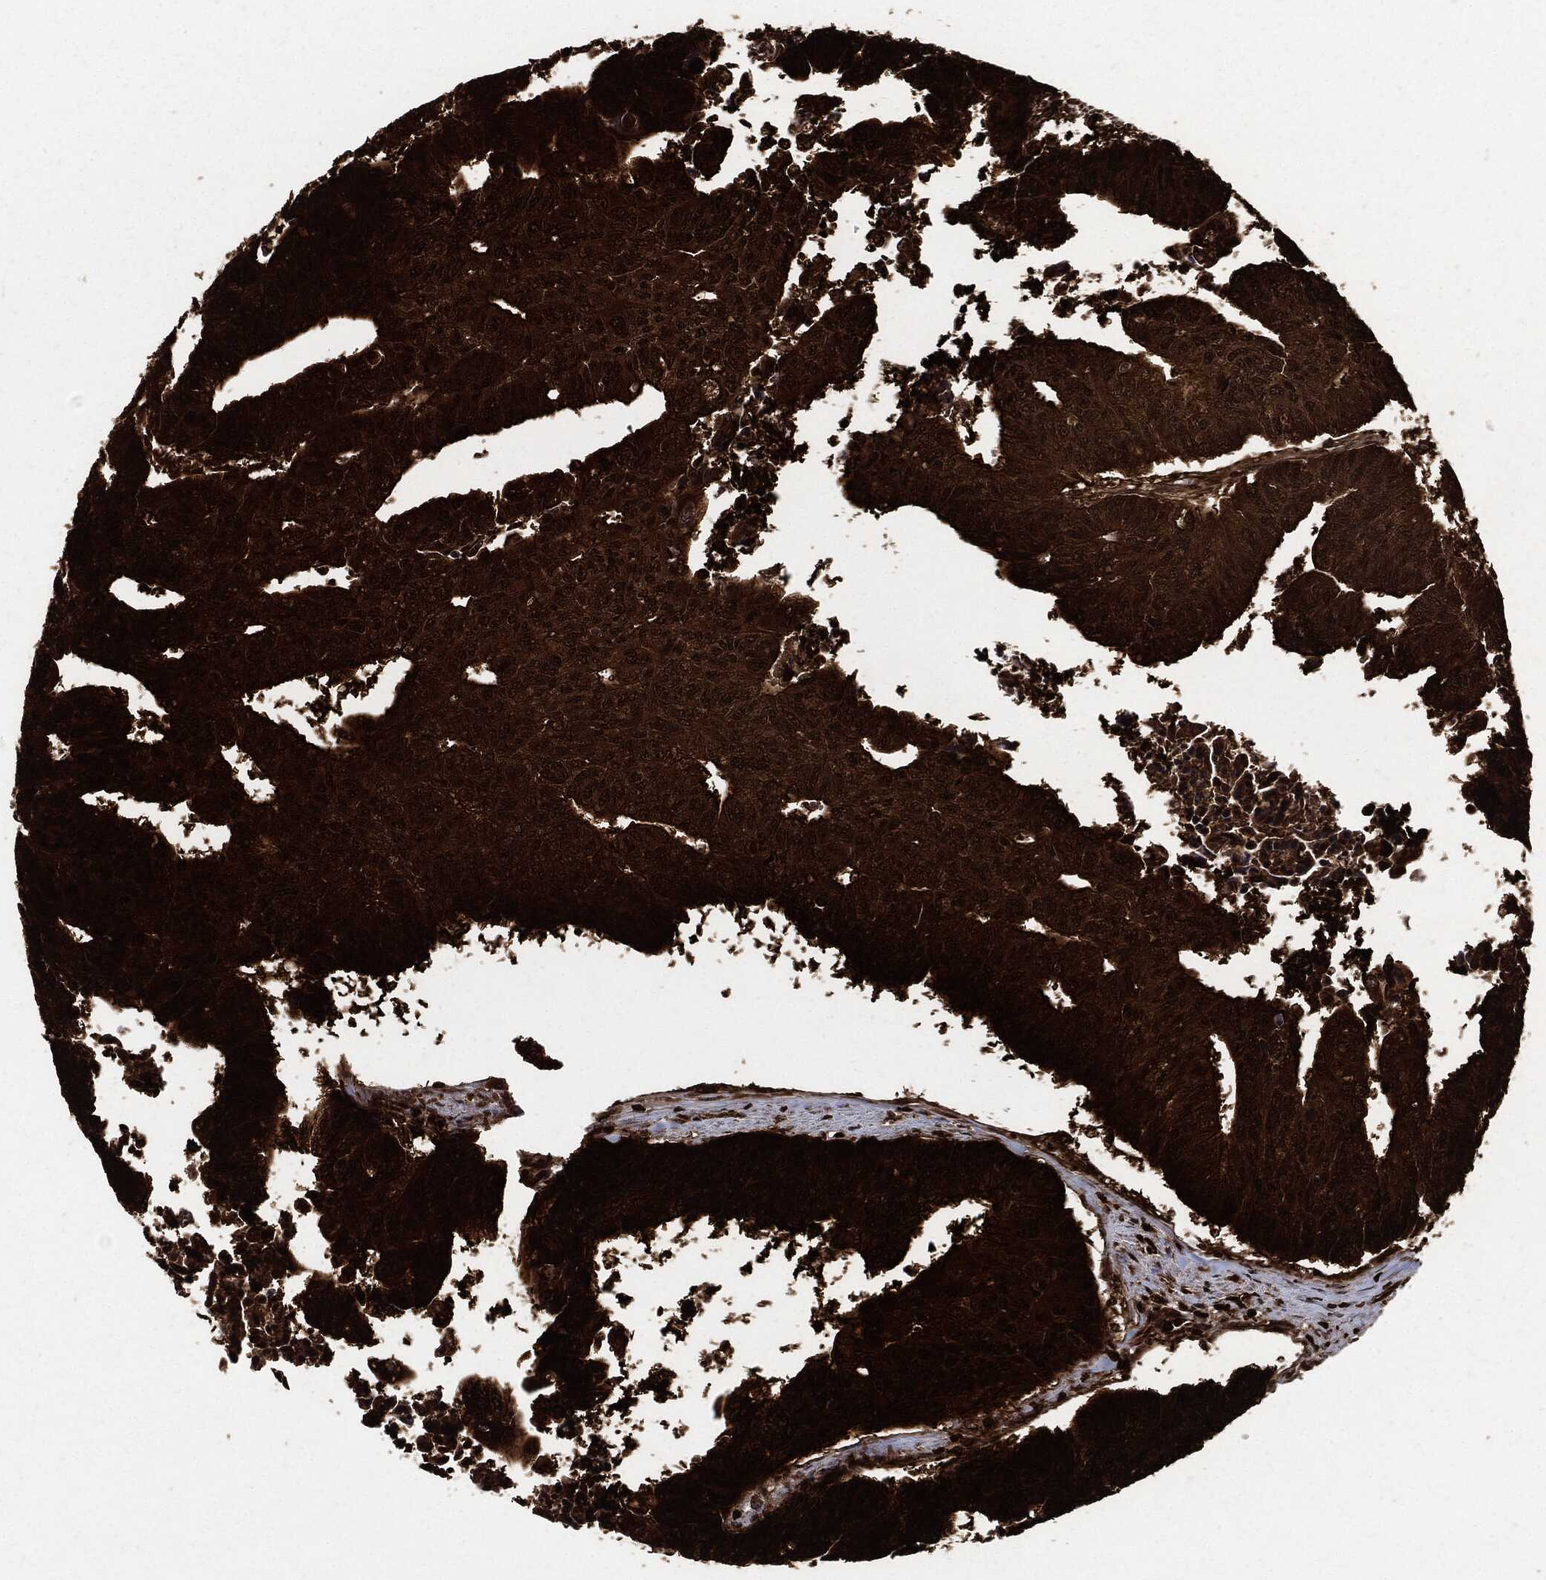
{"staining": {"intensity": "strong", "quantity": ">75%", "location": "cytoplasmic/membranous"}, "tissue": "colorectal cancer", "cell_type": "Tumor cells", "image_type": "cancer", "snomed": [{"axis": "morphology", "description": "Adenocarcinoma, NOS"}, {"axis": "topography", "description": "Rectum"}], "caption": "About >75% of tumor cells in colorectal cancer (adenocarcinoma) demonstrate strong cytoplasmic/membranous protein staining as visualized by brown immunohistochemical staining.", "gene": "YWHAB", "patient": {"sex": "female", "age": 85}}